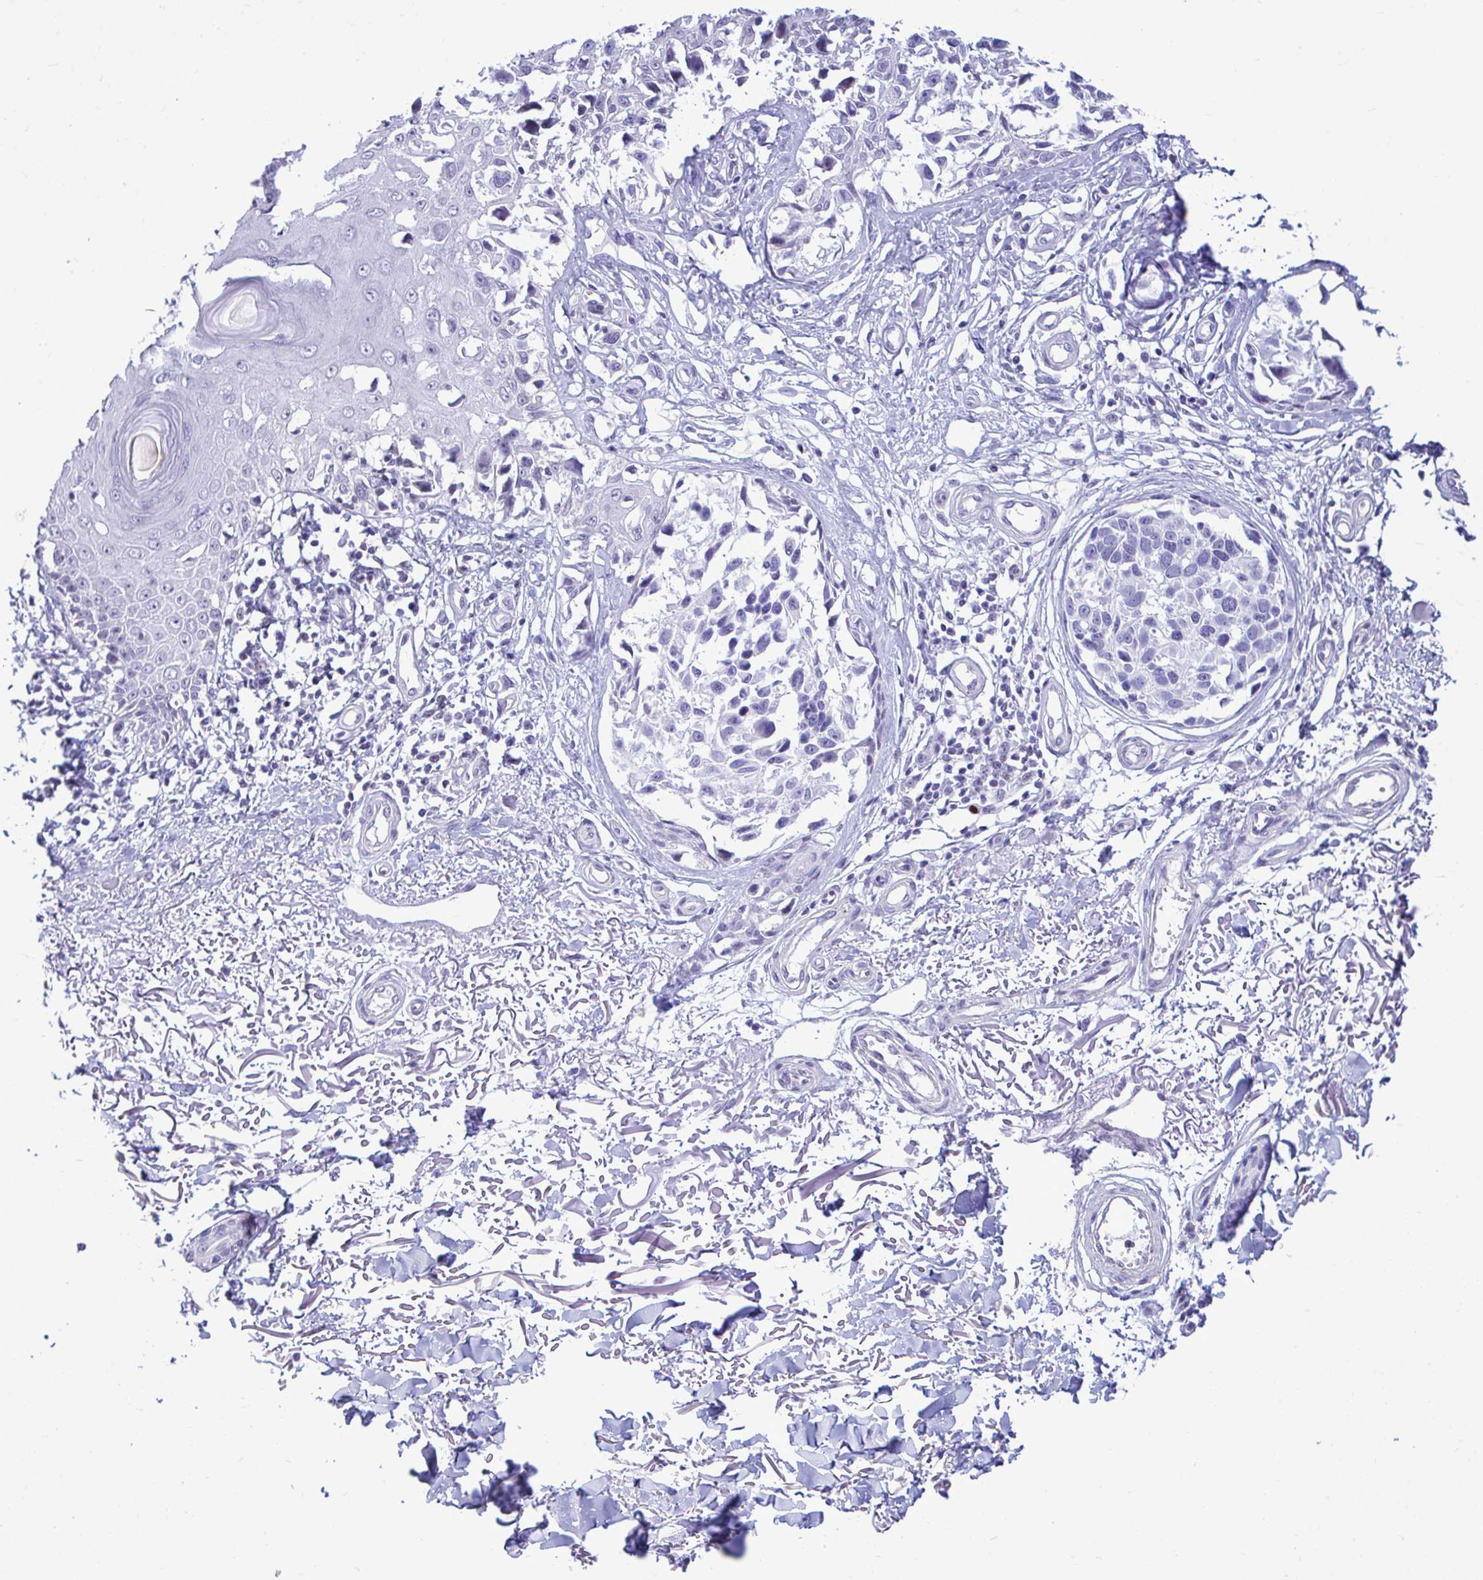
{"staining": {"intensity": "negative", "quantity": "none", "location": "none"}, "tissue": "melanoma", "cell_type": "Tumor cells", "image_type": "cancer", "snomed": [{"axis": "morphology", "description": "Malignant melanoma, NOS"}, {"axis": "topography", "description": "Skin"}], "caption": "IHC of human malignant melanoma demonstrates no positivity in tumor cells. Brightfield microscopy of immunohistochemistry (IHC) stained with DAB (brown) and hematoxylin (blue), captured at high magnification.", "gene": "SLC25A51", "patient": {"sex": "male", "age": 73}}